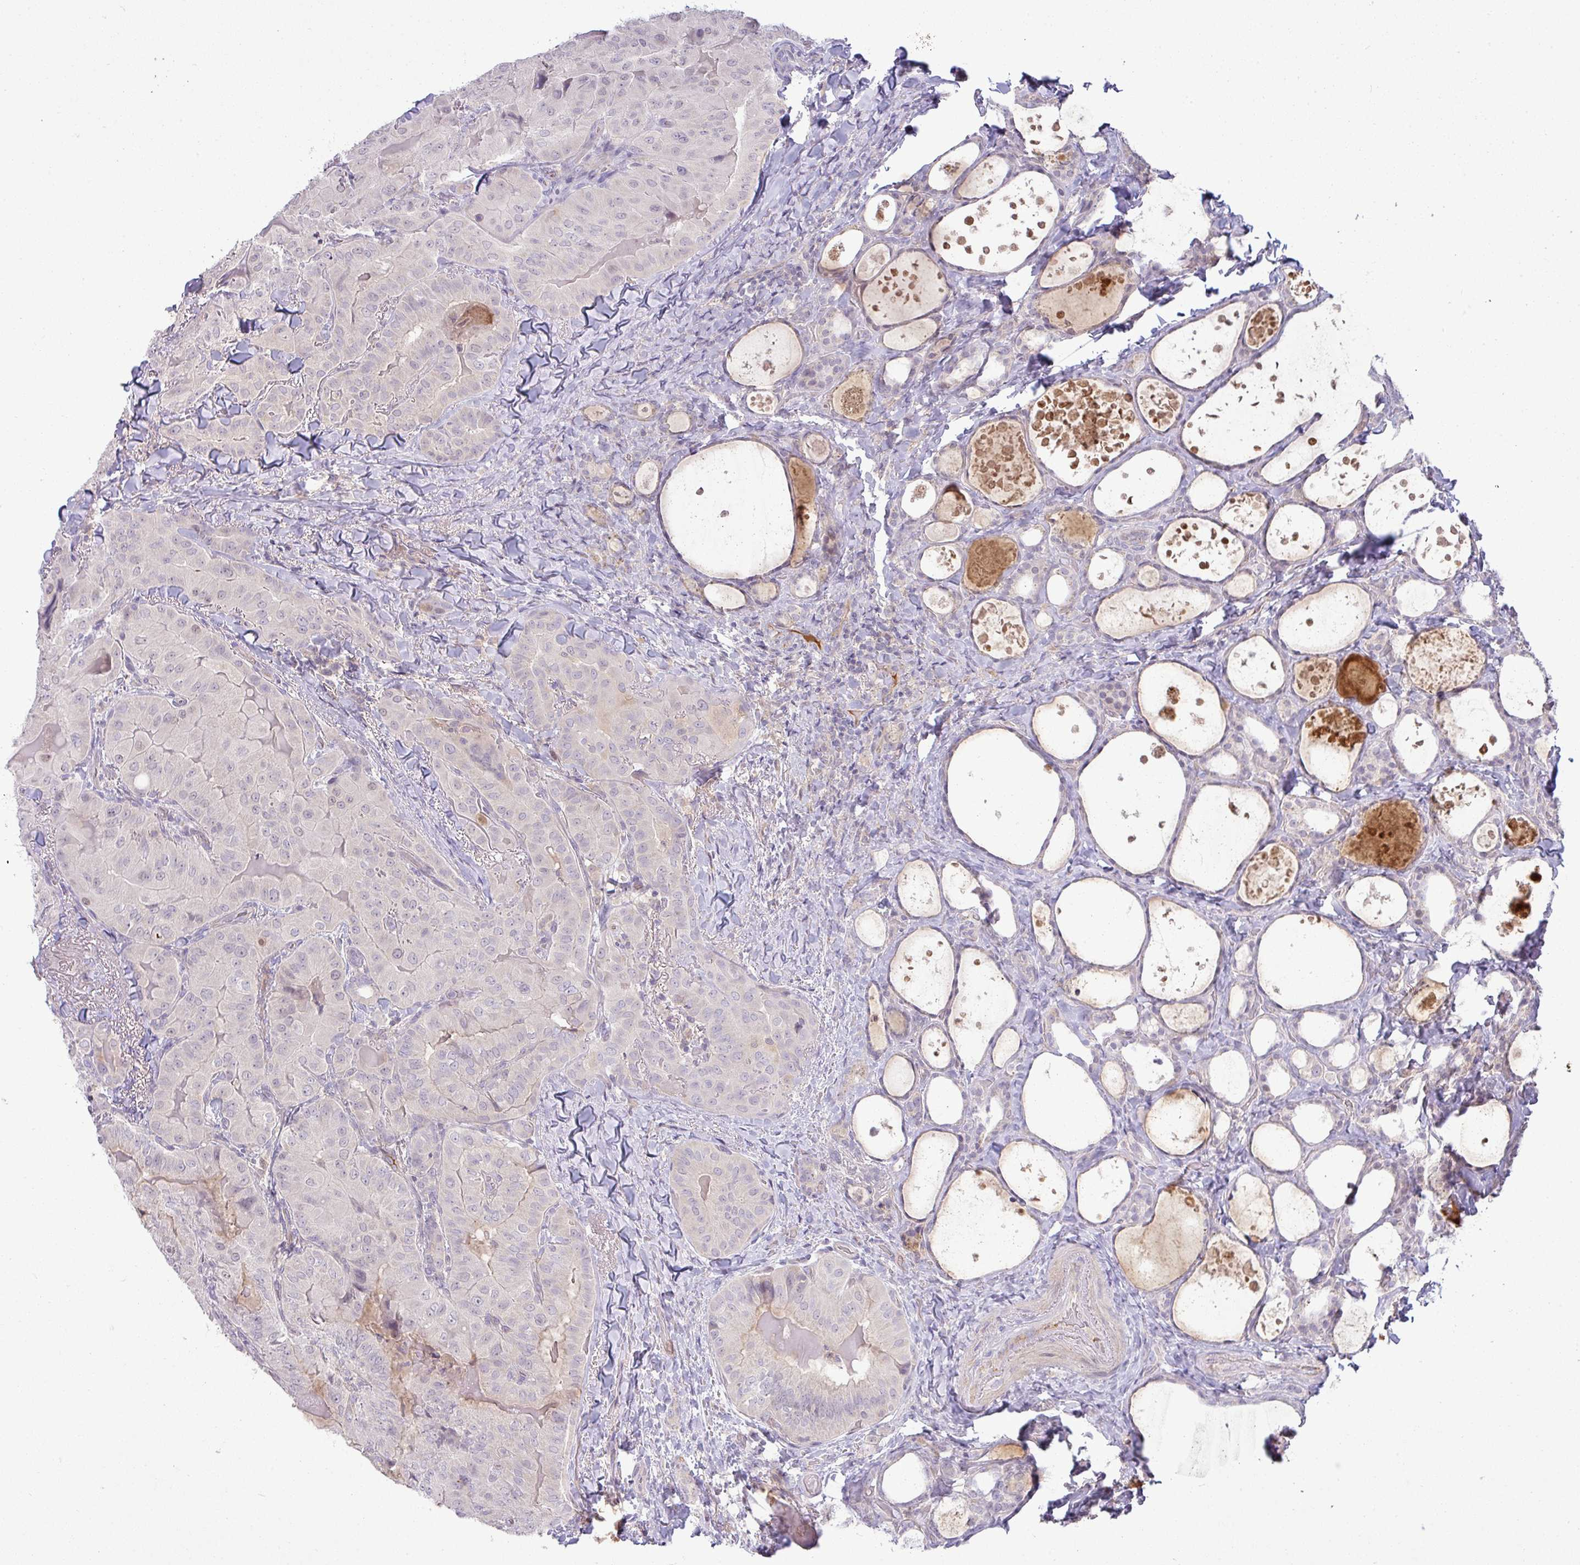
{"staining": {"intensity": "negative", "quantity": "none", "location": "none"}, "tissue": "thyroid cancer", "cell_type": "Tumor cells", "image_type": "cancer", "snomed": [{"axis": "morphology", "description": "Papillary adenocarcinoma, NOS"}, {"axis": "topography", "description": "Thyroid gland"}], "caption": "A photomicrograph of human thyroid cancer (papillary adenocarcinoma) is negative for staining in tumor cells. Nuclei are stained in blue.", "gene": "APOM", "patient": {"sex": "female", "age": 68}}